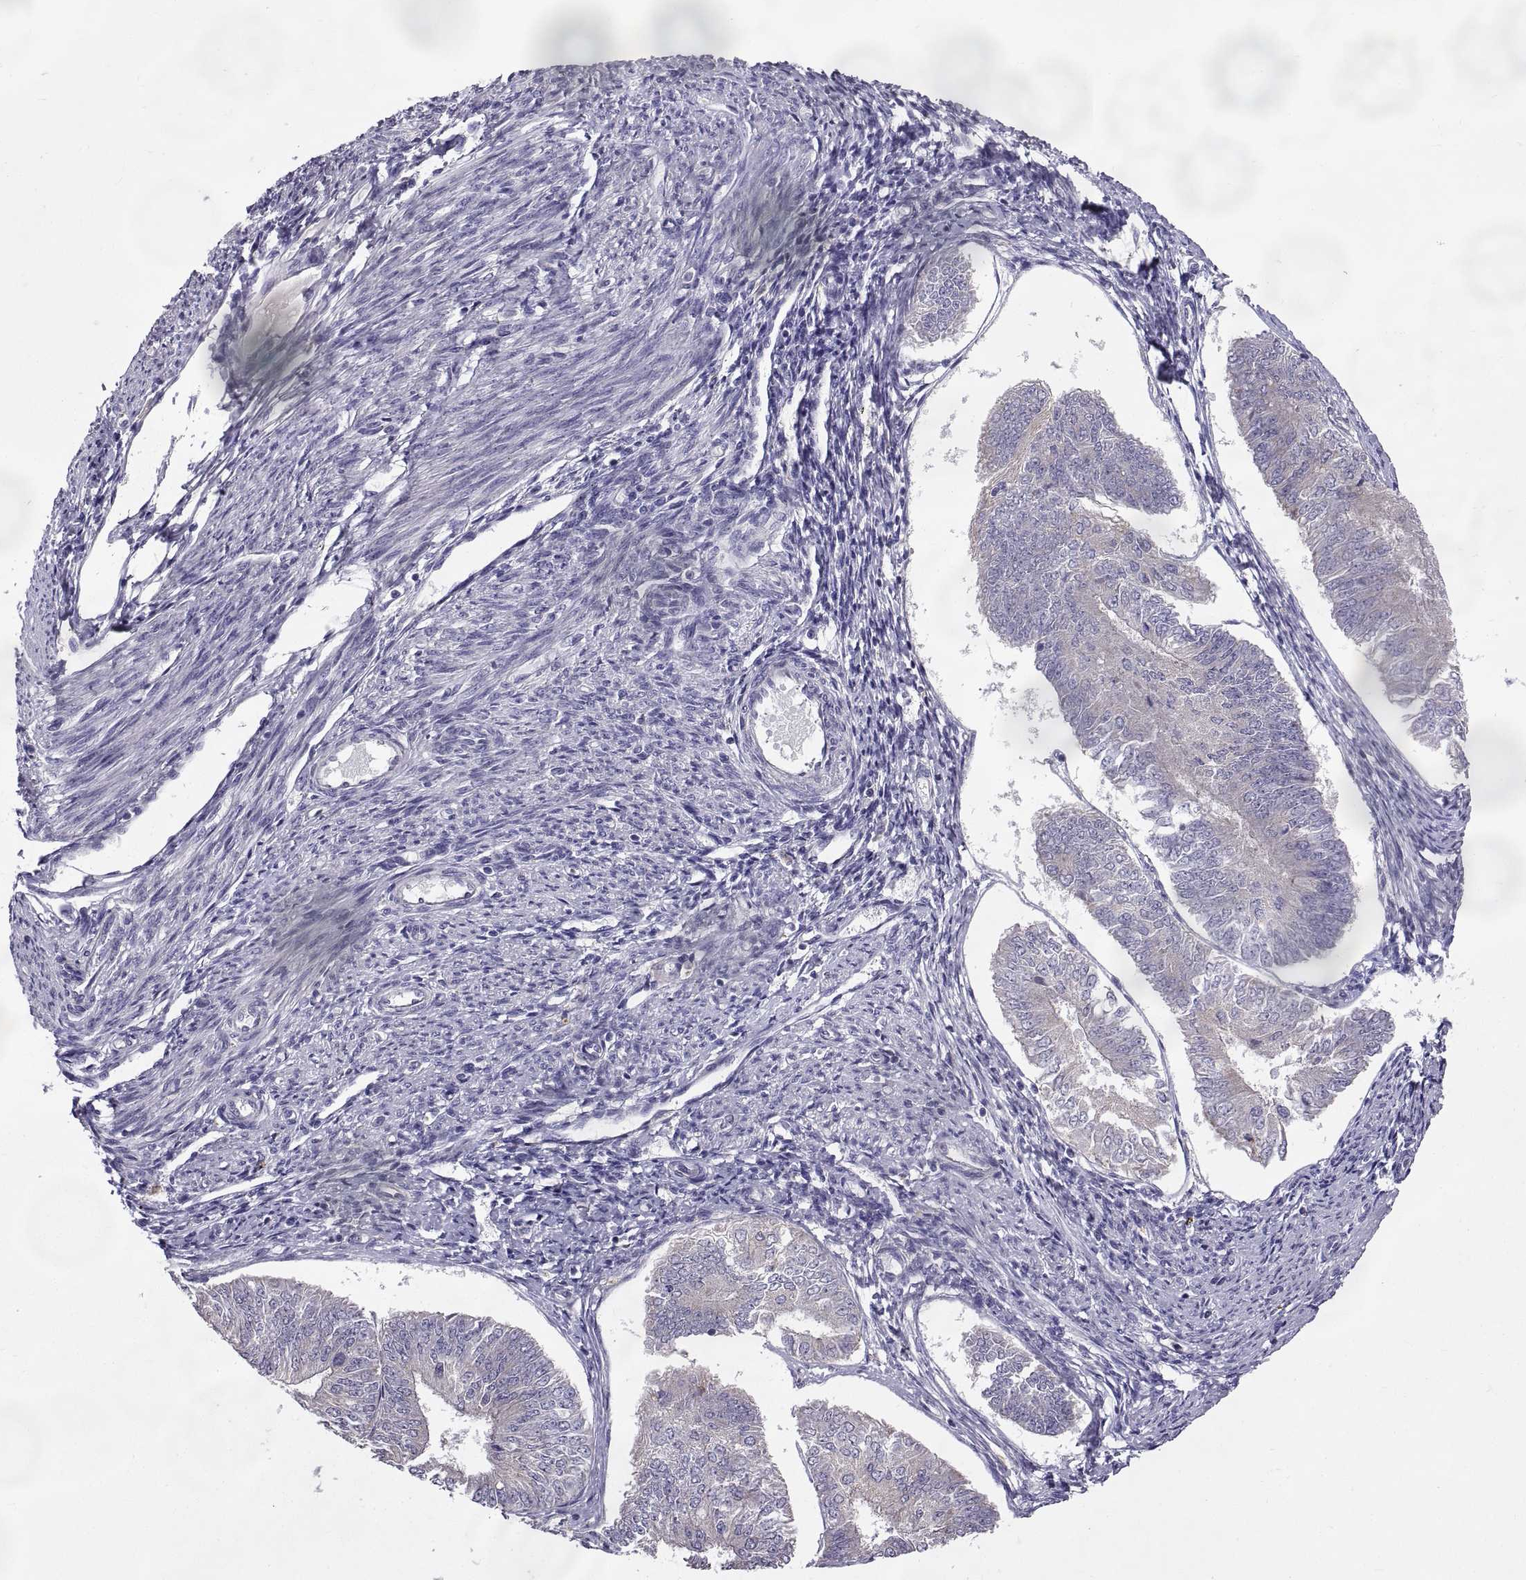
{"staining": {"intensity": "negative", "quantity": "none", "location": "none"}, "tissue": "endometrial cancer", "cell_type": "Tumor cells", "image_type": "cancer", "snomed": [{"axis": "morphology", "description": "Adenocarcinoma, NOS"}, {"axis": "topography", "description": "Endometrium"}], "caption": "Immunohistochemistry (IHC) image of neoplastic tissue: endometrial cancer (adenocarcinoma) stained with DAB demonstrates no significant protein staining in tumor cells.", "gene": "ARSL", "patient": {"sex": "female", "age": 58}}